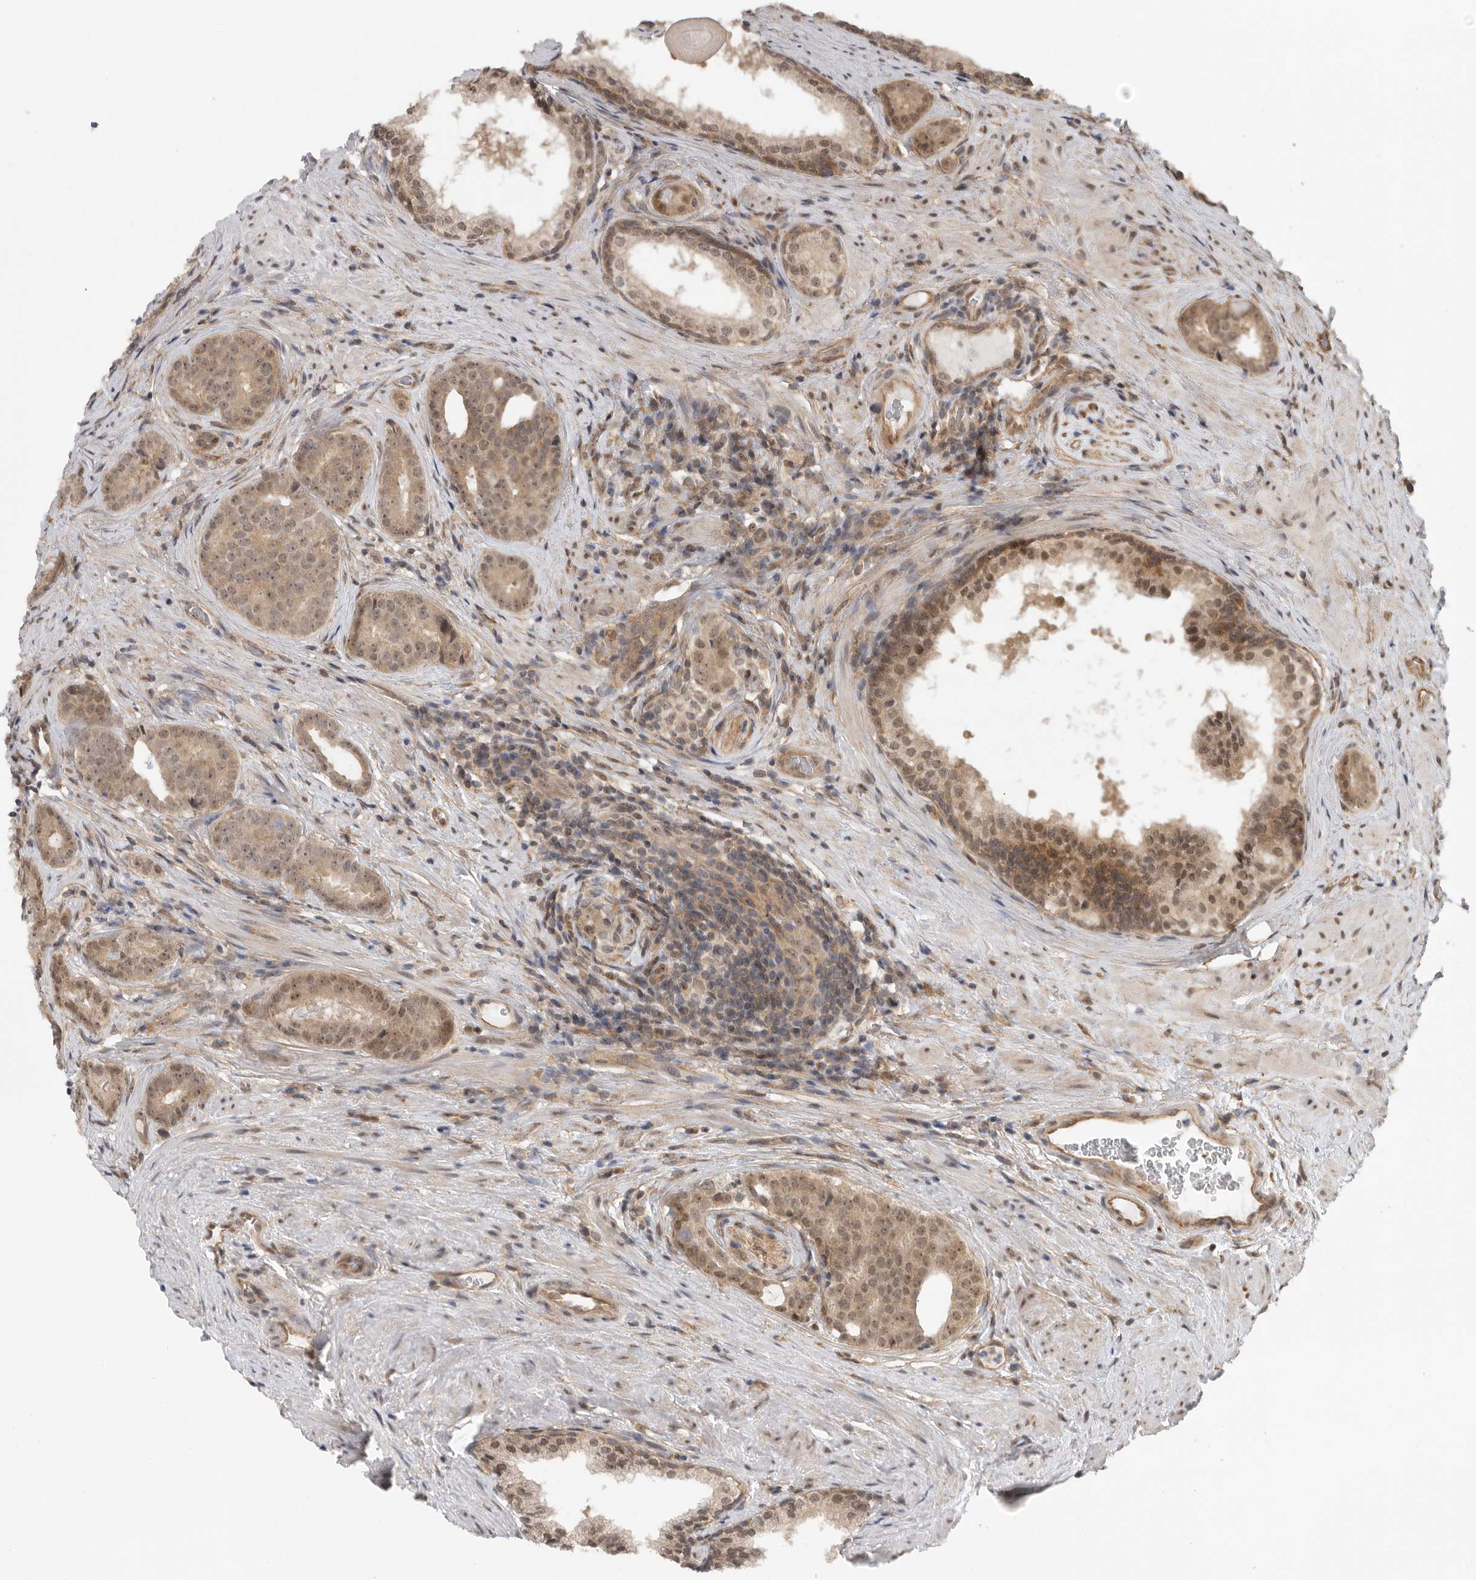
{"staining": {"intensity": "moderate", "quantity": ">75%", "location": "cytoplasmic/membranous,nuclear"}, "tissue": "prostate cancer", "cell_type": "Tumor cells", "image_type": "cancer", "snomed": [{"axis": "morphology", "description": "Adenocarcinoma, High grade"}, {"axis": "topography", "description": "Prostate"}], "caption": "Immunohistochemistry of prostate cancer shows medium levels of moderate cytoplasmic/membranous and nuclear expression in approximately >75% of tumor cells. The staining is performed using DAB (3,3'-diaminobenzidine) brown chromogen to label protein expression. The nuclei are counter-stained blue using hematoxylin.", "gene": "VPS50", "patient": {"sex": "male", "age": 56}}